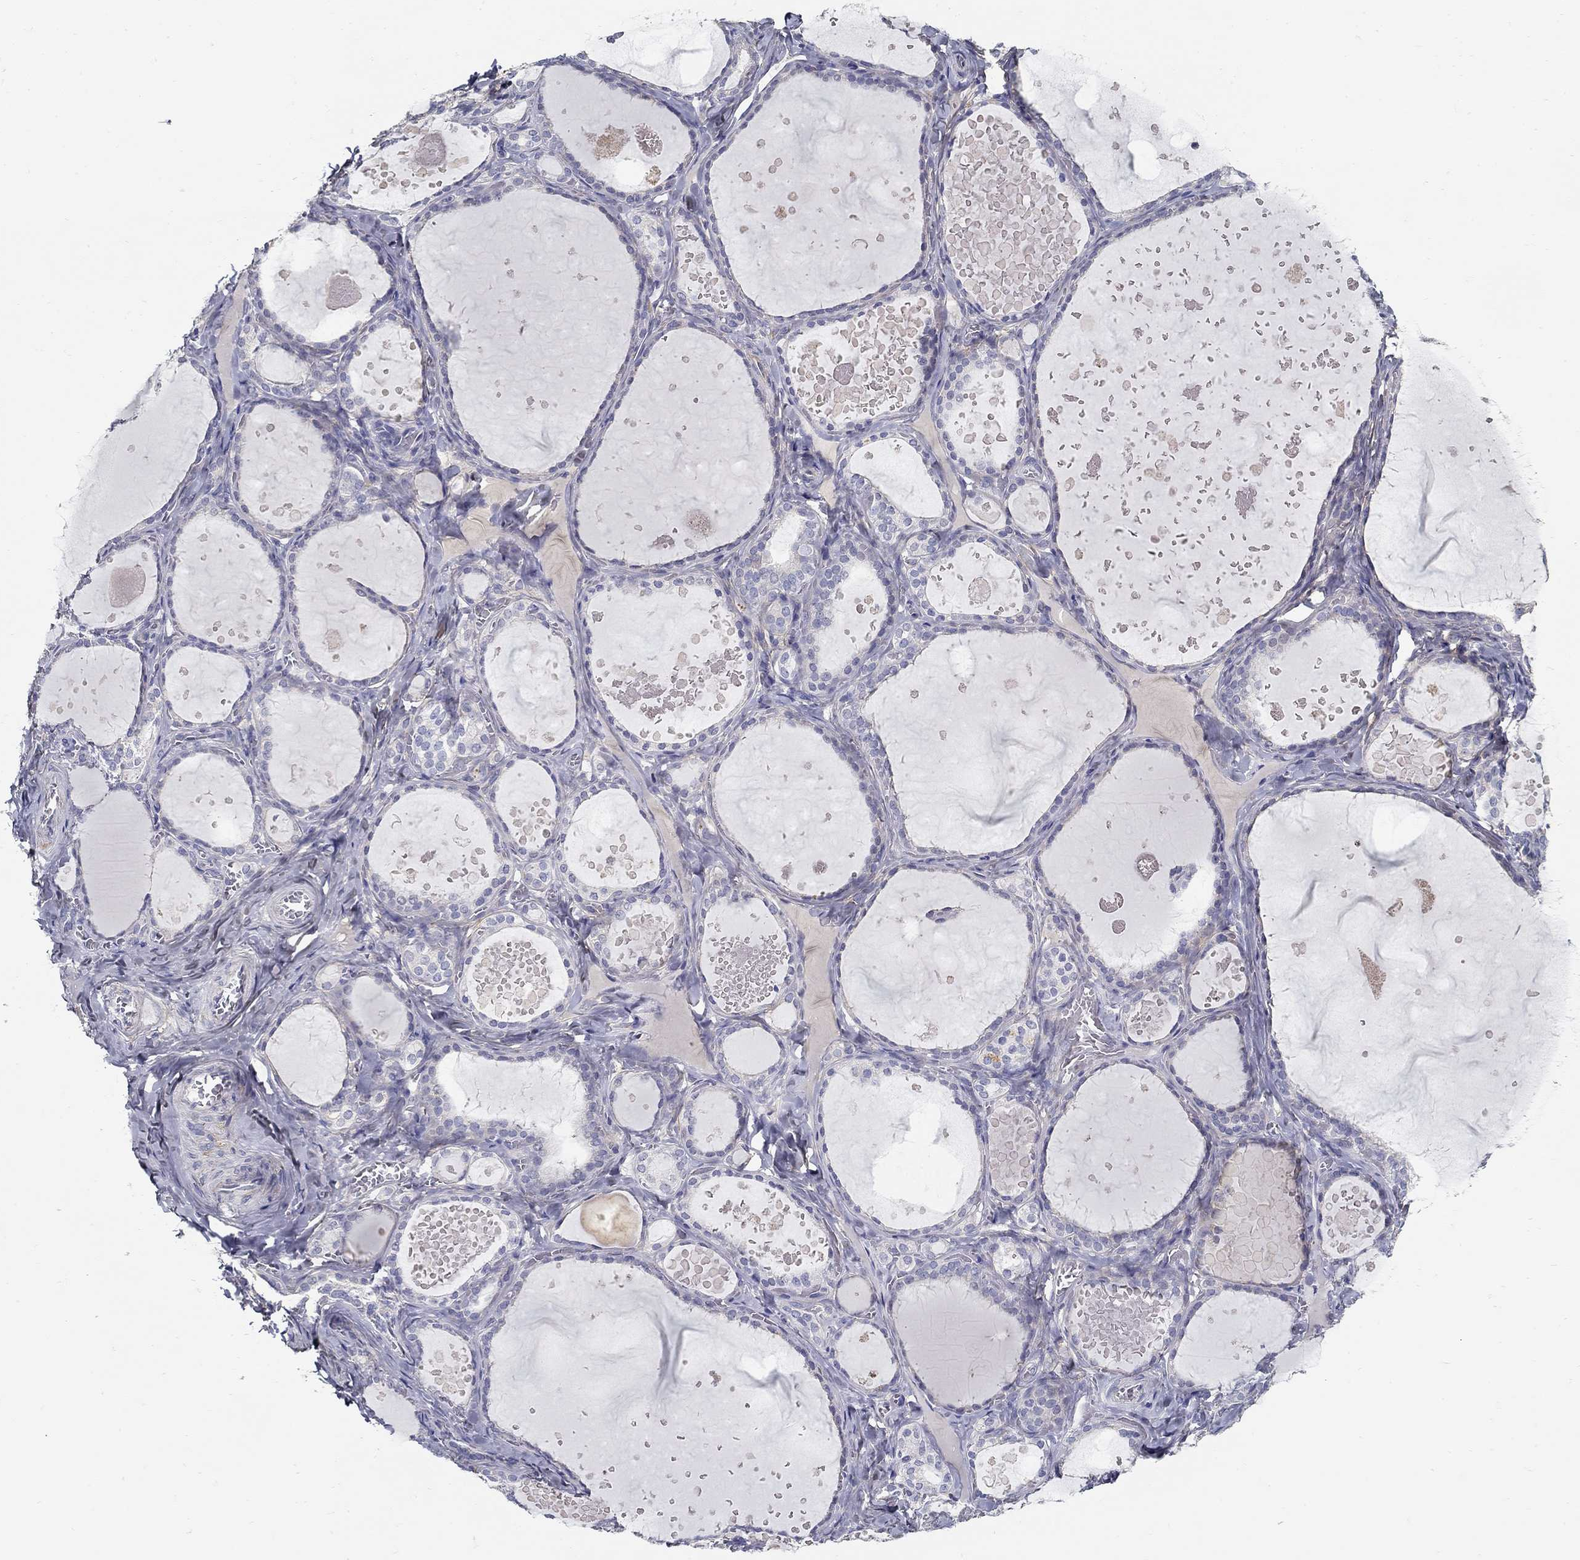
{"staining": {"intensity": "negative", "quantity": "none", "location": "none"}, "tissue": "thyroid gland", "cell_type": "Glandular cells", "image_type": "normal", "snomed": [{"axis": "morphology", "description": "Normal tissue, NOS"}, {"axis": "topography", "description": "Thyroid gland"}], "caption": "High power microscopy image of an immunohistochemistry (IHC) photomicrograph of normal thyroid gland, revealing no significant staining in glandular cells. Brightfield microscopy of immunohistochemistry (IHC) stained with DAB (brown) and hematoxylin (blue), captured at high magnification.", "gene": "TGFBI", "patient": {"sex": "female", "age": 56}}